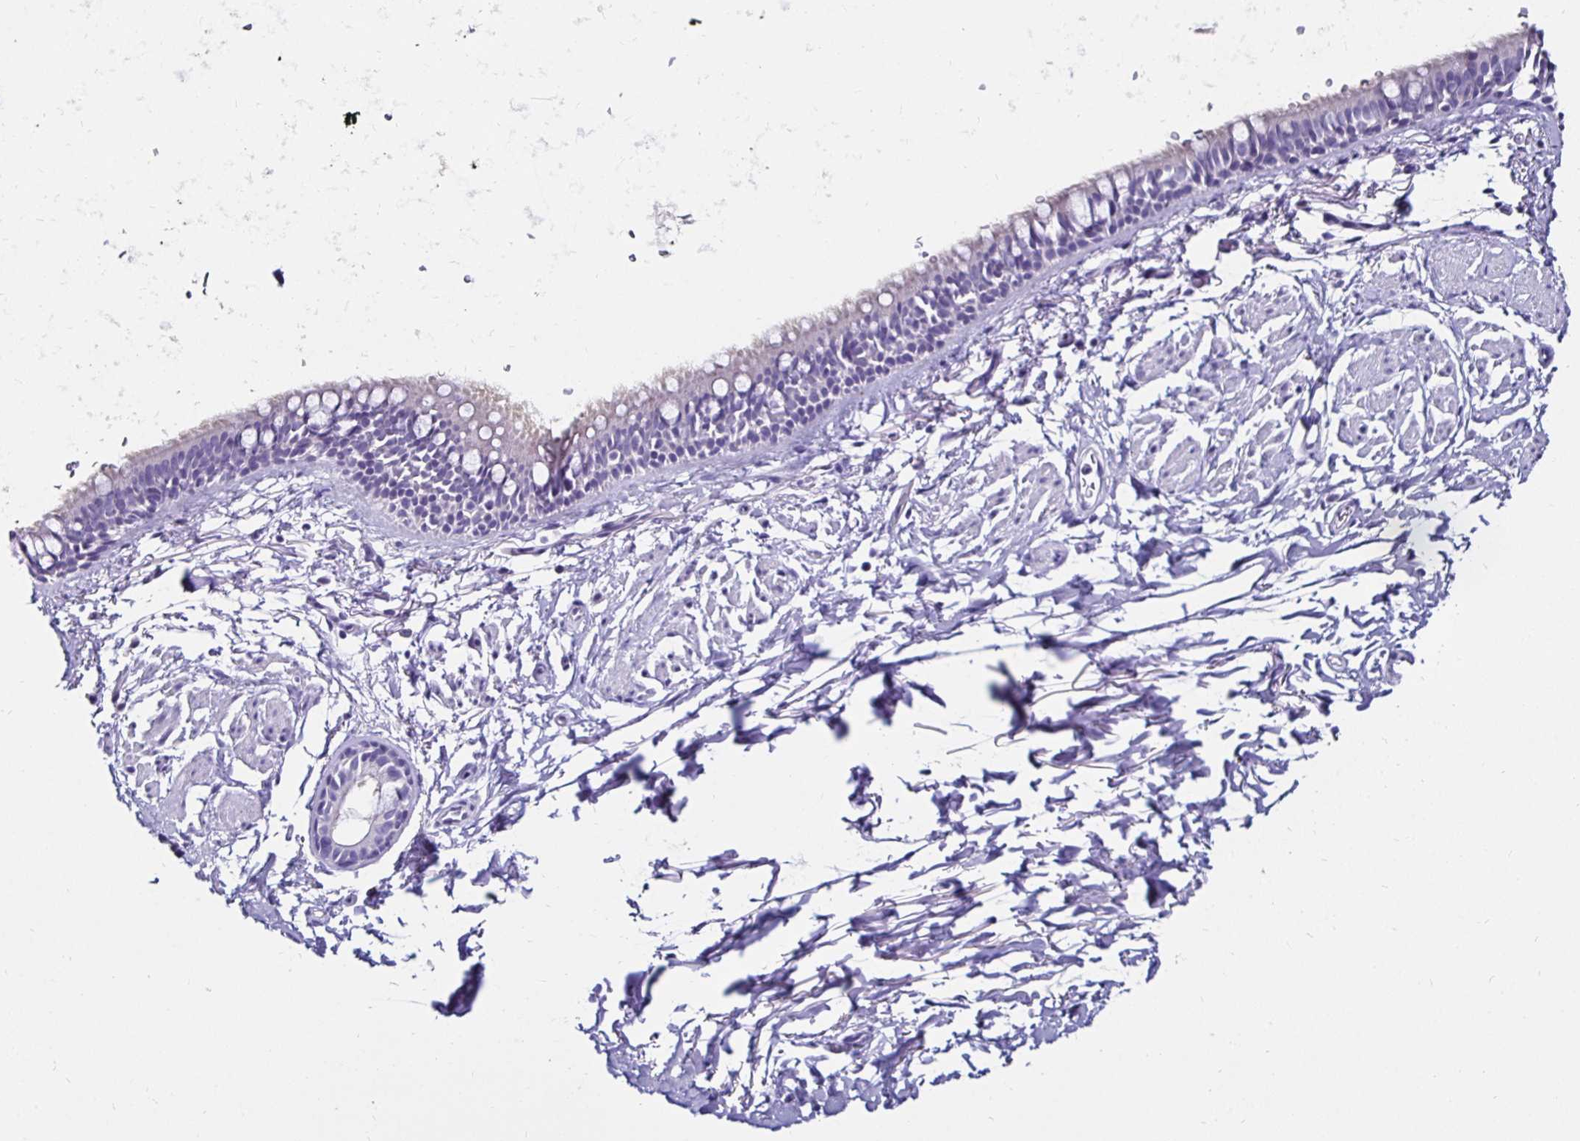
{"staining": {"intensity": "negative", "quantity": "none", "location": "none"}, "tissue": "bronchus", "cell_type": "Respiratory epithelial cells", "image_type": "normal", "snomed": [{"axis": "morphology", "description": "Normal tissue, NOS"}, {"axis": "topography", "description": "Lymph node"}, {"axis": "topography", "description": "Cartilage tissue"}, {"axis": "topography", "description": "Bronchus"}], "caption": "An image of human bronchus is negative for staining in respiratory epithelial cells. (Brightfield microscopy of DAB IHC at high magnification).", "gene": "KCNT1", "patient": {"sex": "female", "age": 70}}